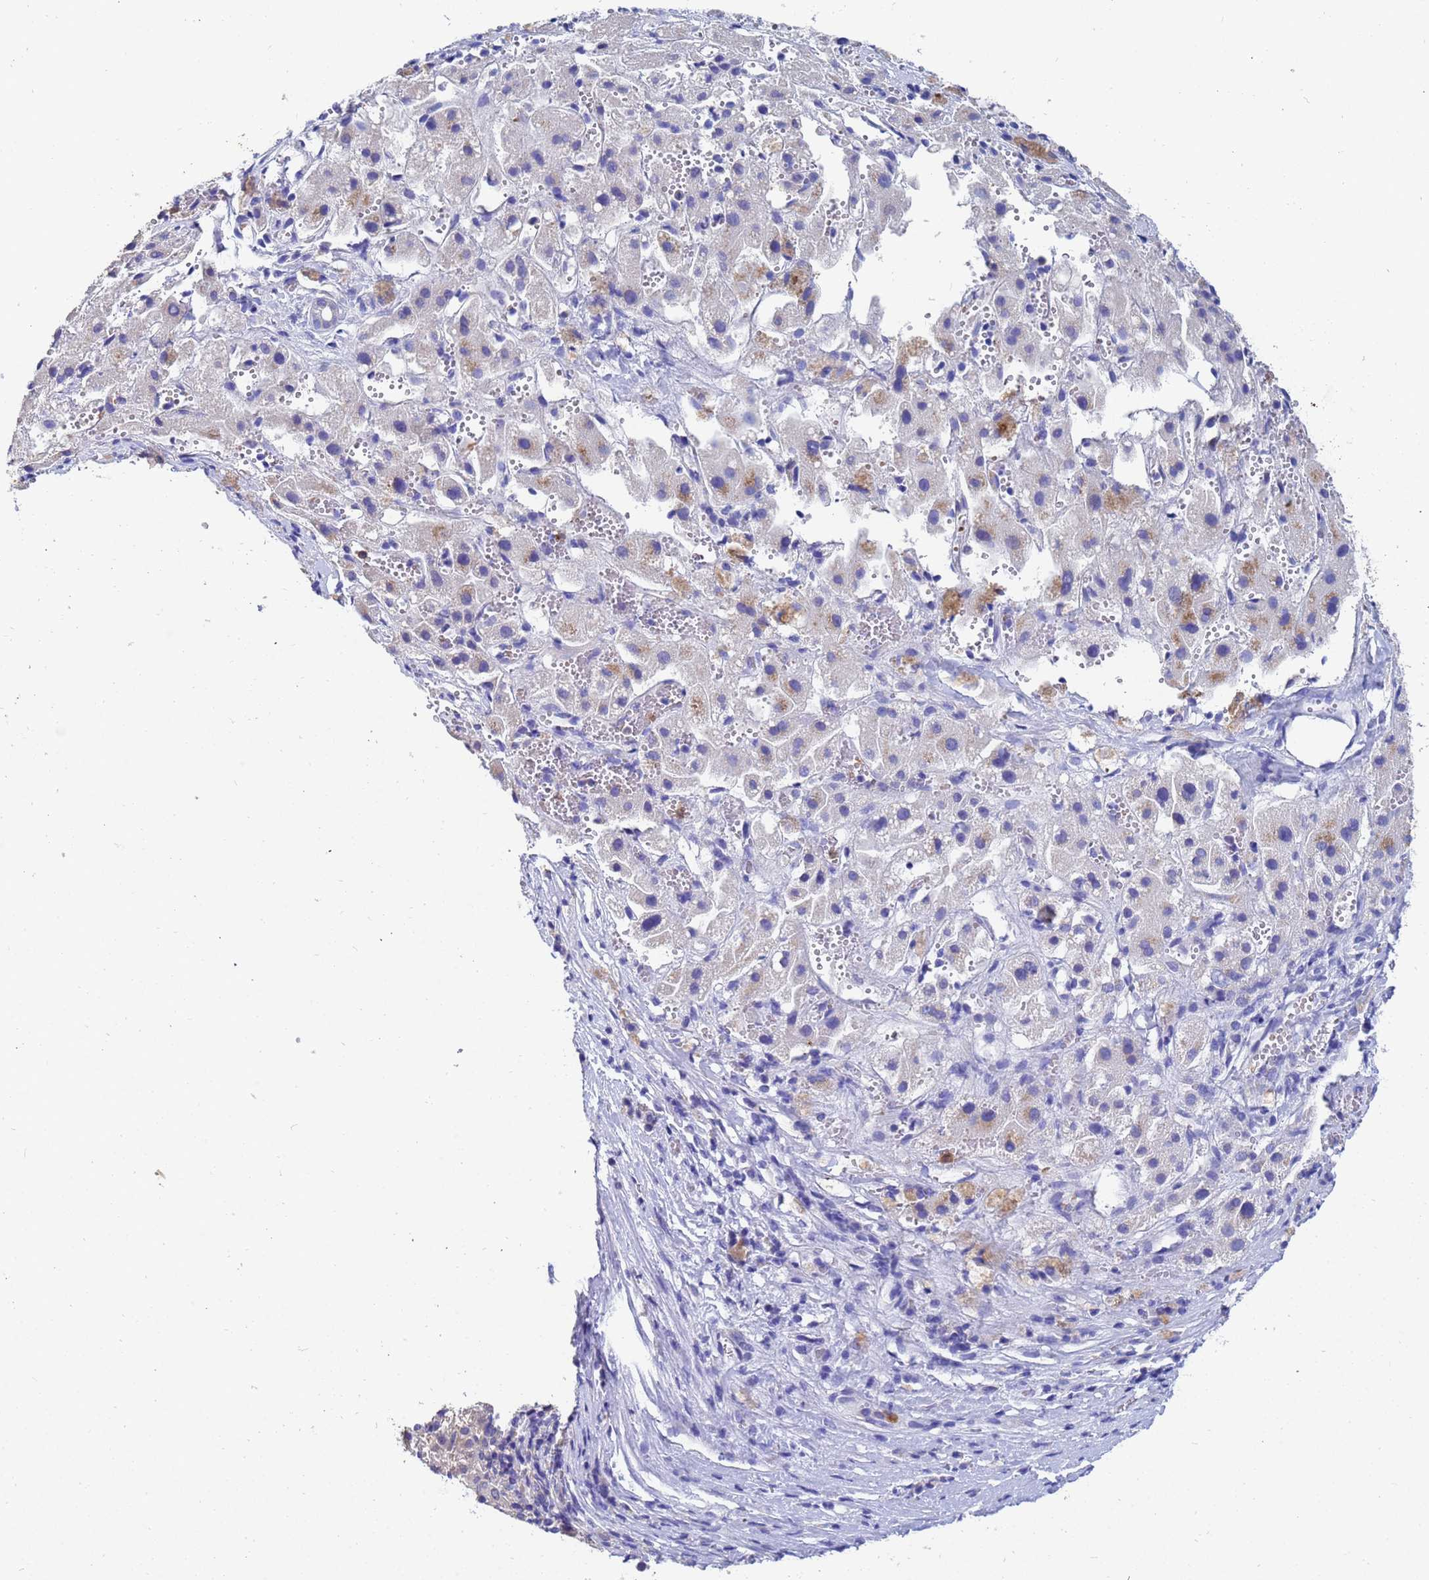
{"staining": {"intensity": "weak", "quantity": "<25%", "location": "cytoplasmic/membranous"}, "tissue": "liver cancer", "cell_type": "Tumor cells", "image_type": "cancer", "snomed": [{"axis": "morphology", "description": "Carcinoma, Hepatocellular, NOS"}, {"axis": "topography", "description": "Liver"}], "caption": "DAB (3,3'-diaminobenzidine) immunohistochemical staining of human liver cancer reveals no significant expression in tumor cells.", "gene": "TTLL11", "patient": {"sex": "female", "age": 58}}